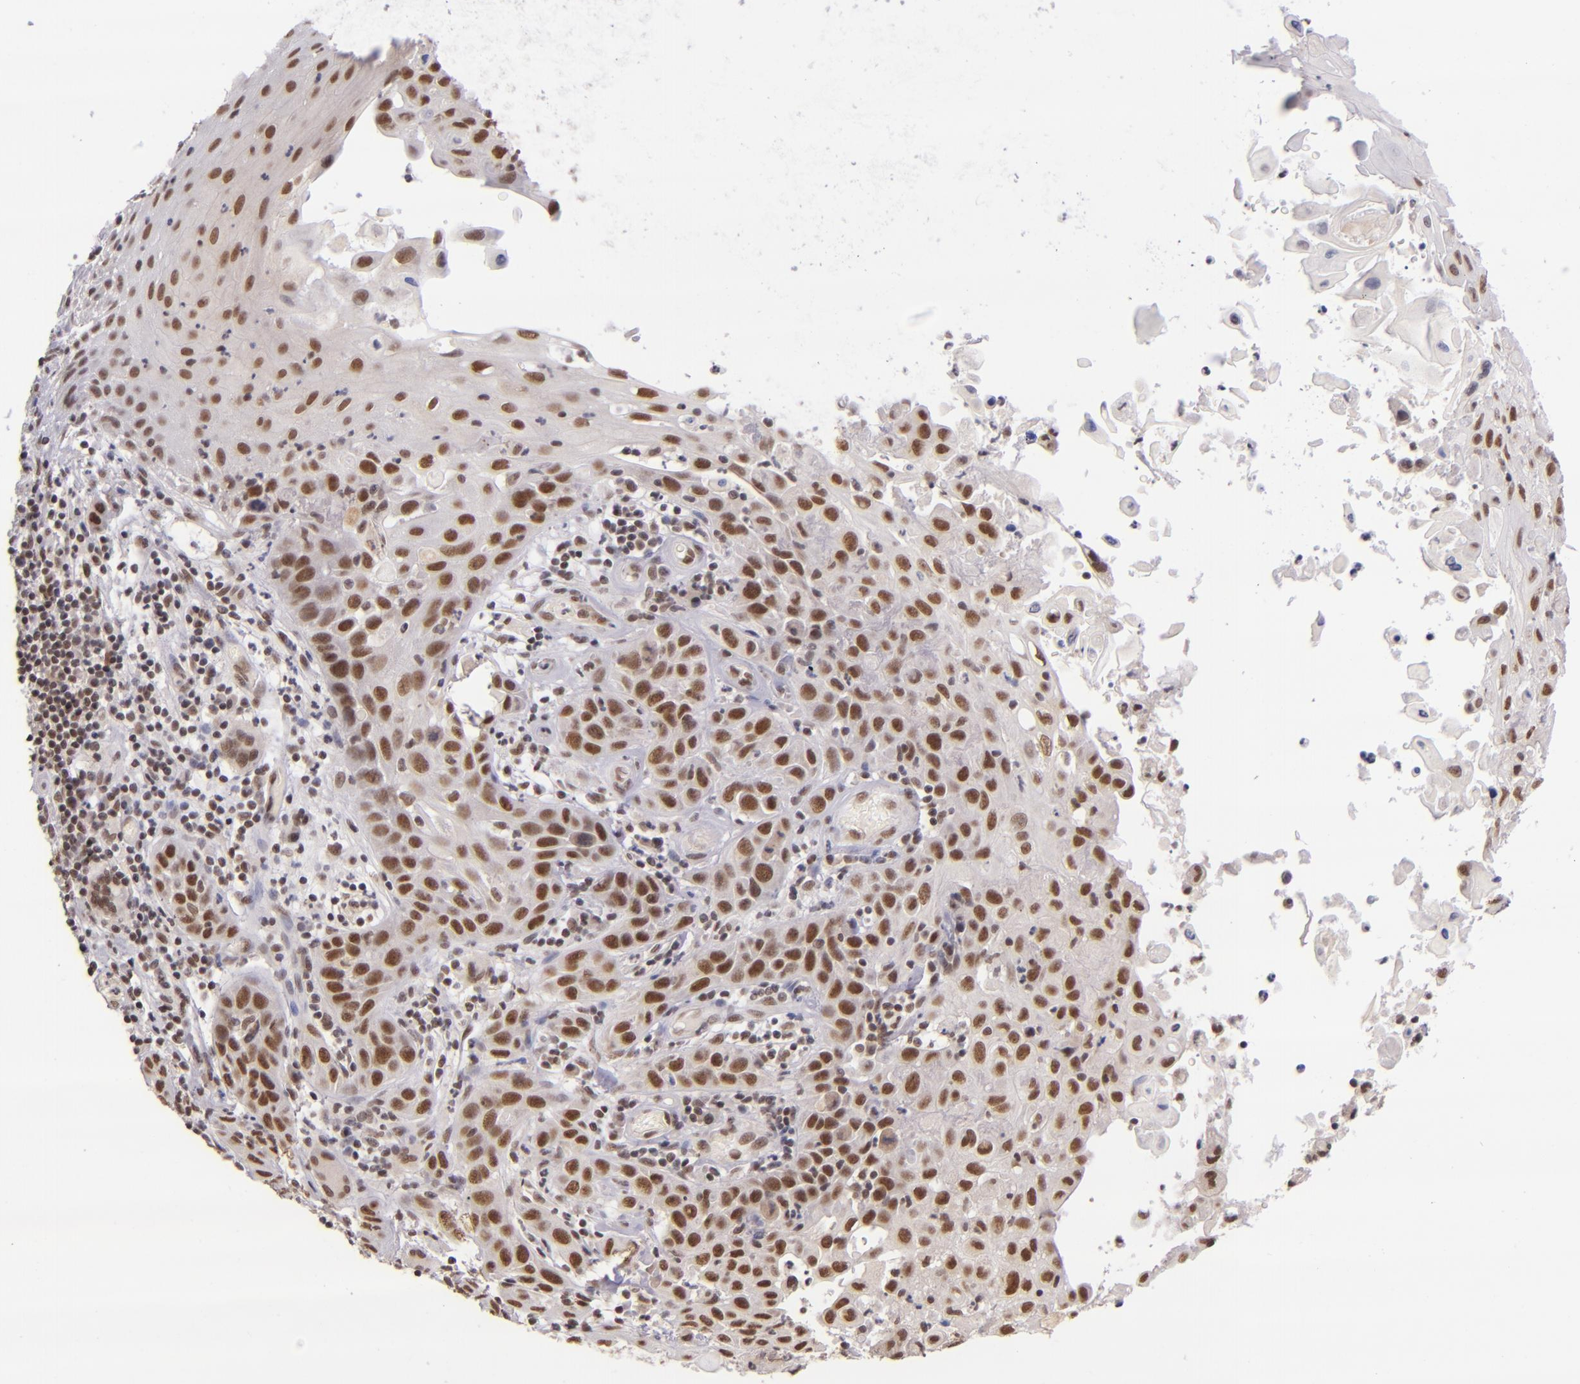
{"staining": {"intensity": "moderate", "quantity": ">75%", "location": "nuclear"}, "tissue": "skin cancer", "cell_type": "Tumor cells", "image_type": "cancer", "snomed": [{"axis": "morphology", "description": "Squamous cell carcinoma, NOS"}, {"axis": "topography", "description": "Skin"}], "caption": "A high-resolution image shows immunohistochemistry (IHC) staining of skin cancer (squamous cell carcinoma), which shows moderate nuclear positivity in about >75% of tumor cells. Ihc stains the protein of interest in brown and the nuclei are stained blue.", "gene": "ZNF148", "patient": {"sex": "male", "age": 84}}